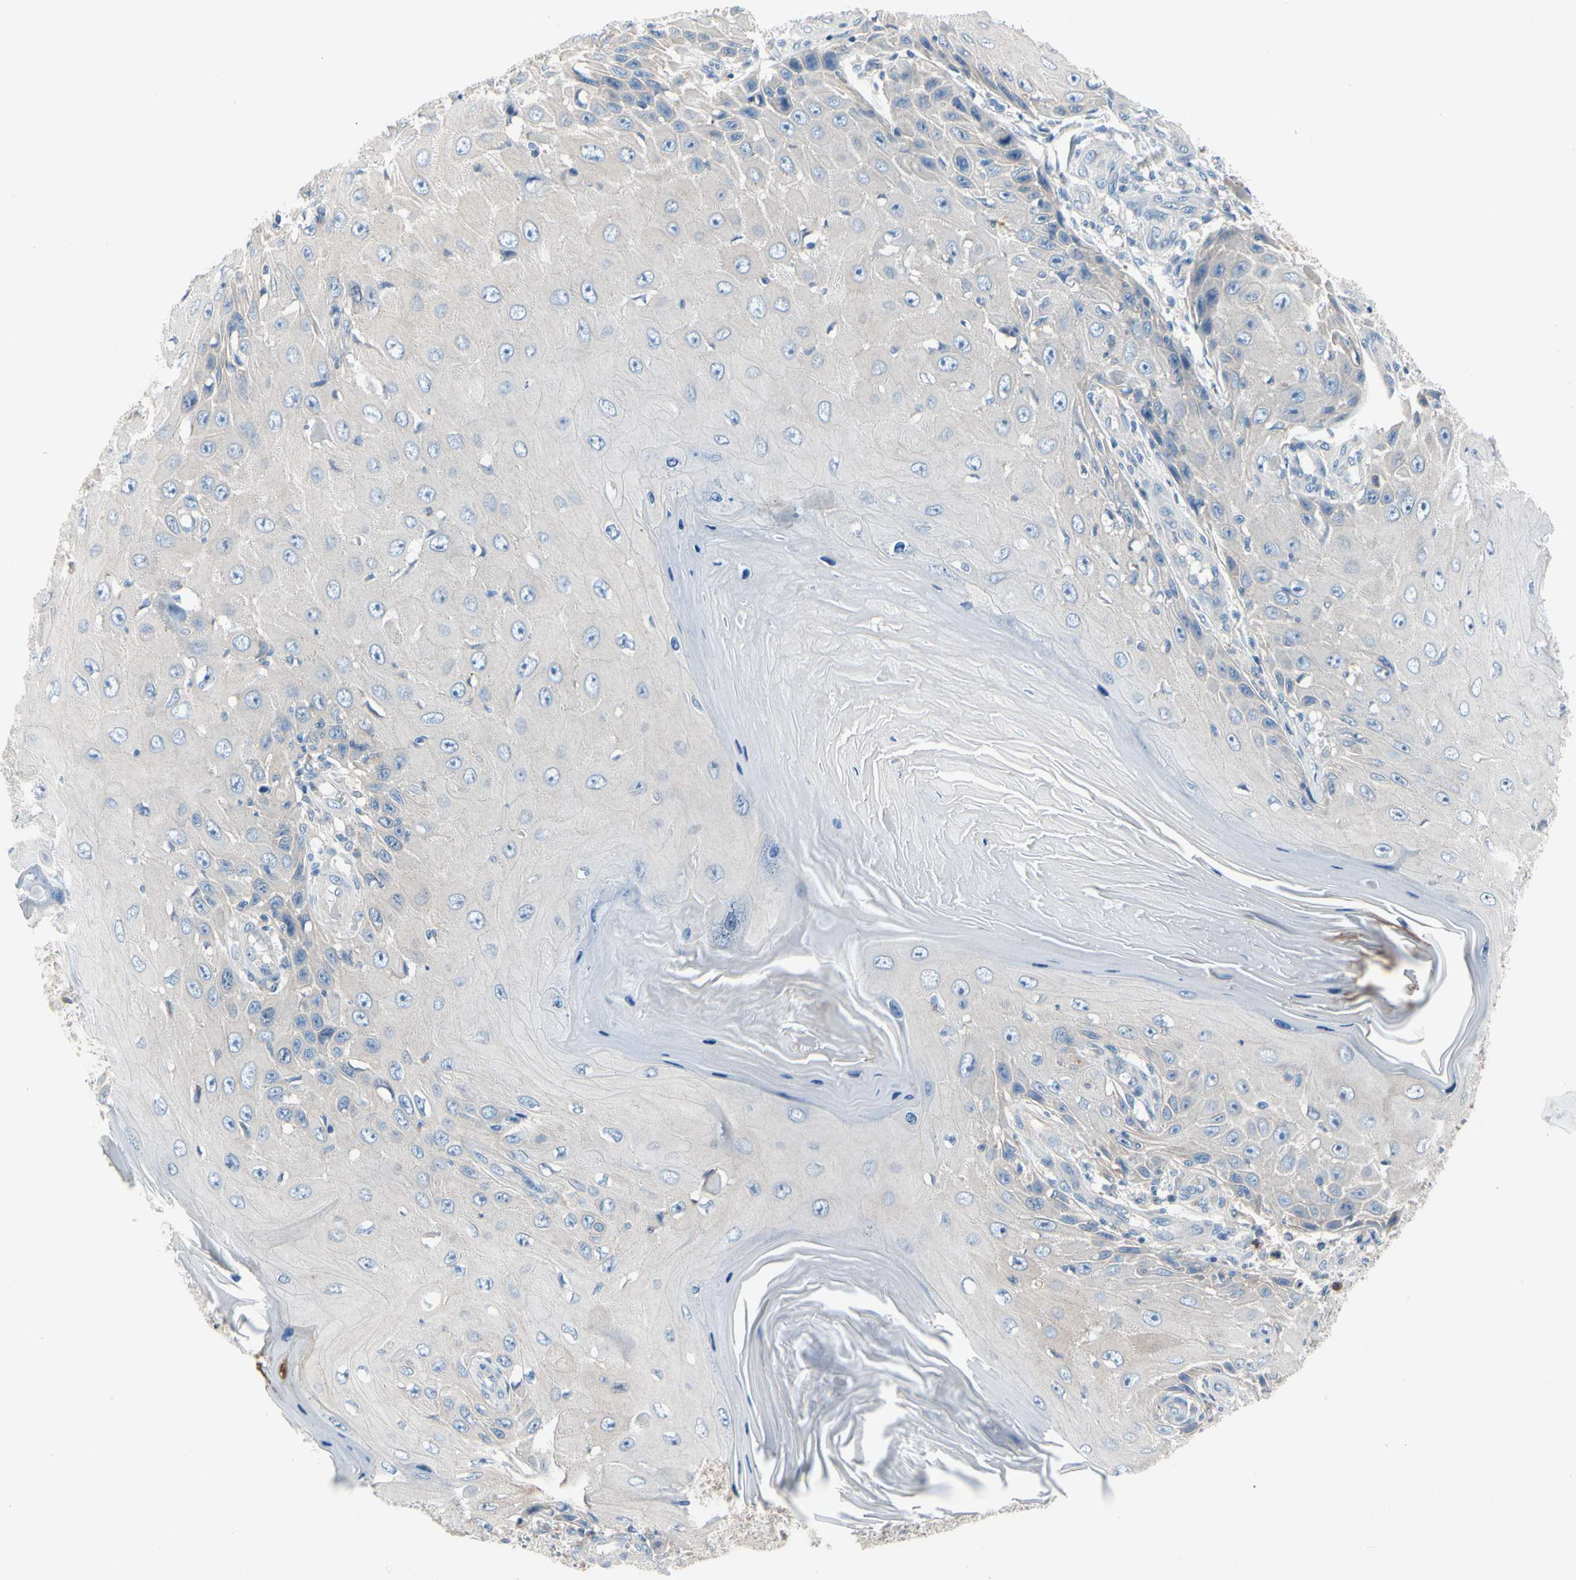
{"staining": {"intensity": "negative", "quantity": "none", "location": "none"}, "tissue": "skin cancer", "cell_type": "Tumor cells", "image_type": "cancer", "snomed": [{"axis": "morphology", "description": "Squamous cell carcinoma, NOS"}, {"axis": "topography", "description": "Skin"}], "caption": "Tumor cells show no significant protein positivity in skin squamous cell carcinoma.", "gene": "HJURP", "patient": {"sex": "female", "age": 73}}